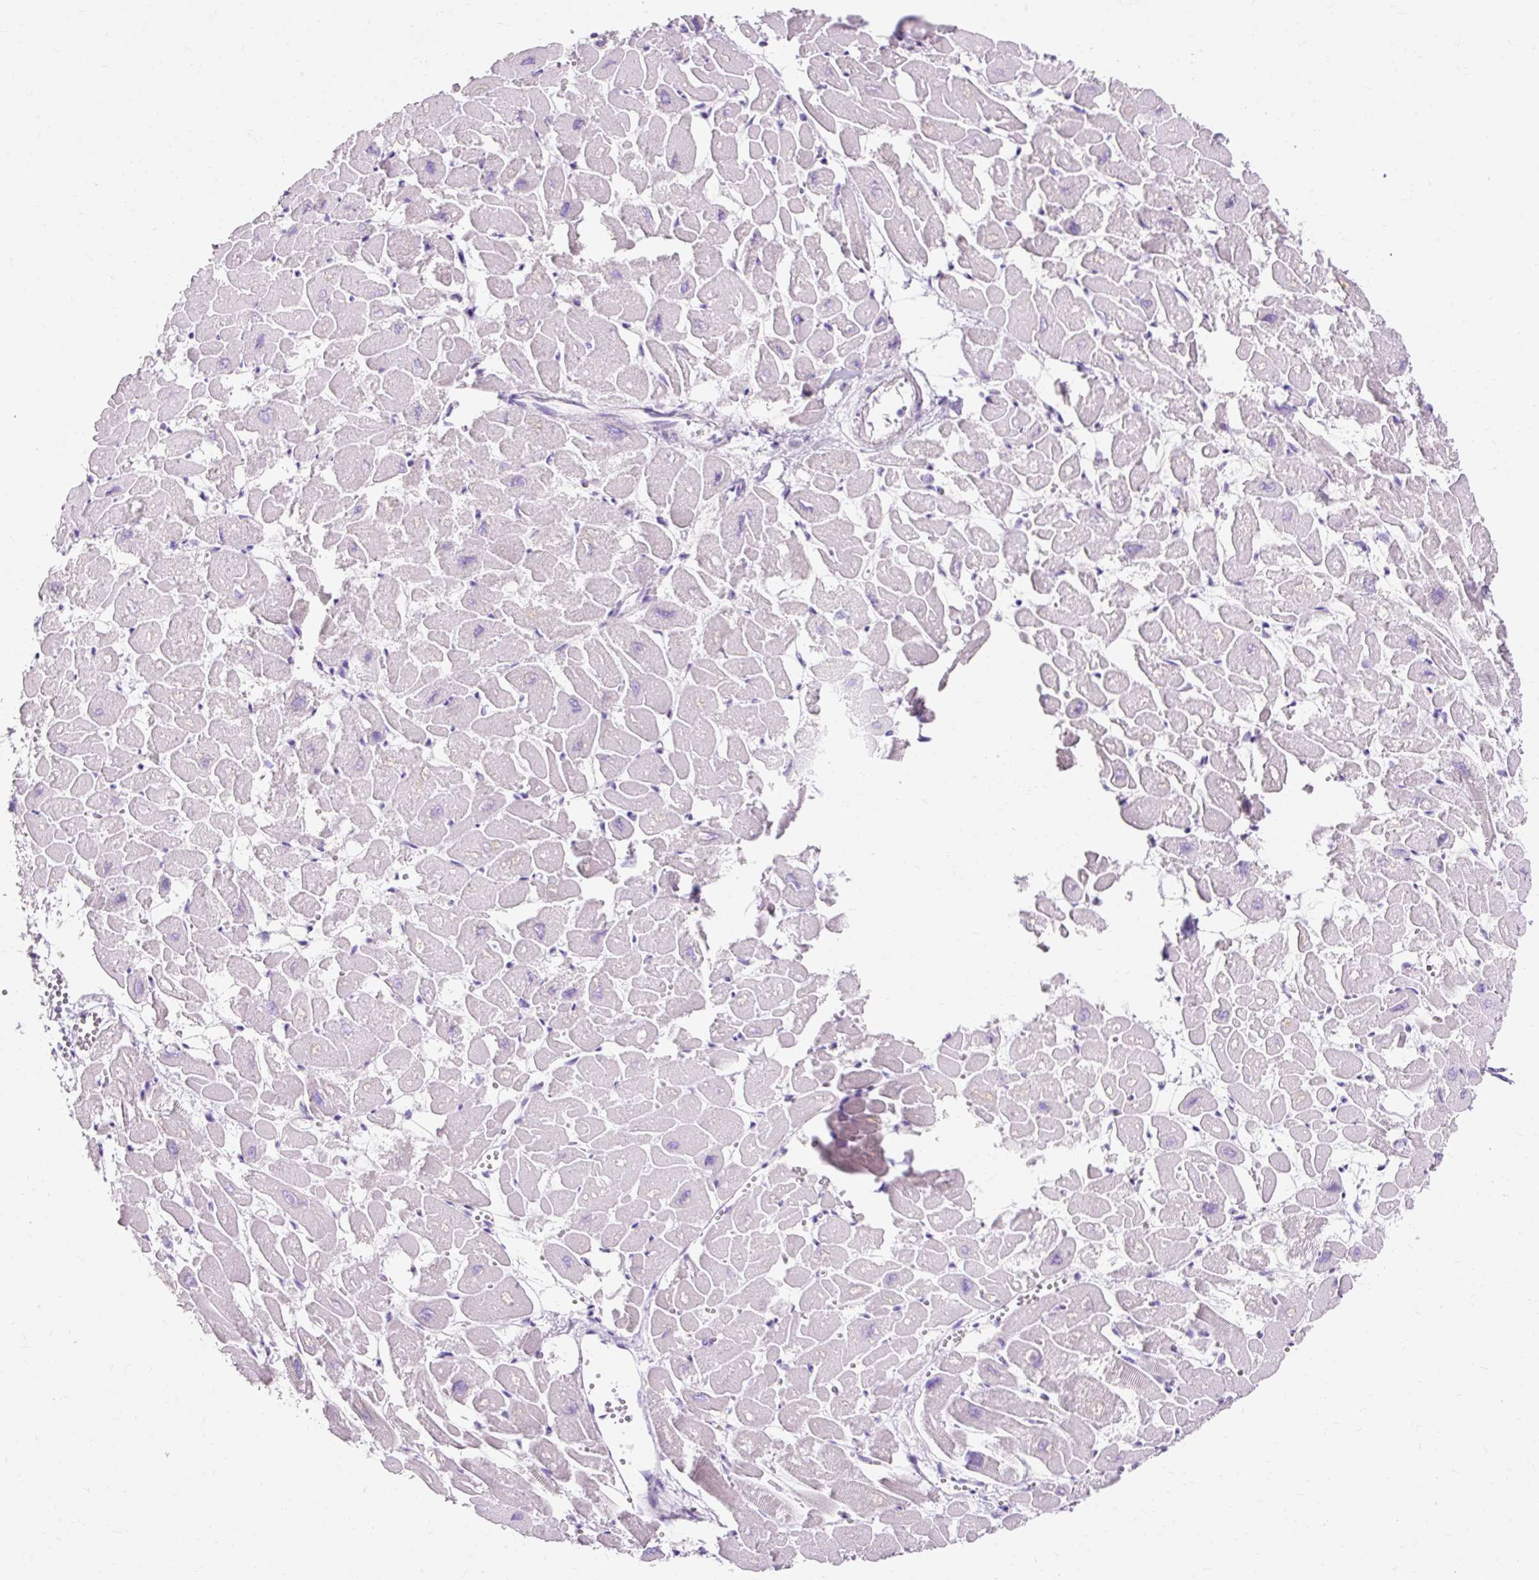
{"staining": {"intensity": "negative", "quantity": "none", "location": "none"}, "tissue": "heart muscle", "cell_type": "Cardiomyocytes", "image_type": "normal", "snomed": [{"axis": "morphology", "description": "Normal tissue, NOS"}, {"axis": "topography", "description": "Heart"}], "caption": "Cardiomyocytes are negative for brown protein staining in benign heart muscle. Brightfield microscopy of immunohistochemistry (IHC) stained with DAB (brown) and hematoxylin (blue), captured at high magnification.", "gene": "CLDN25", "patient": {"sex": "male", "age": 54}}